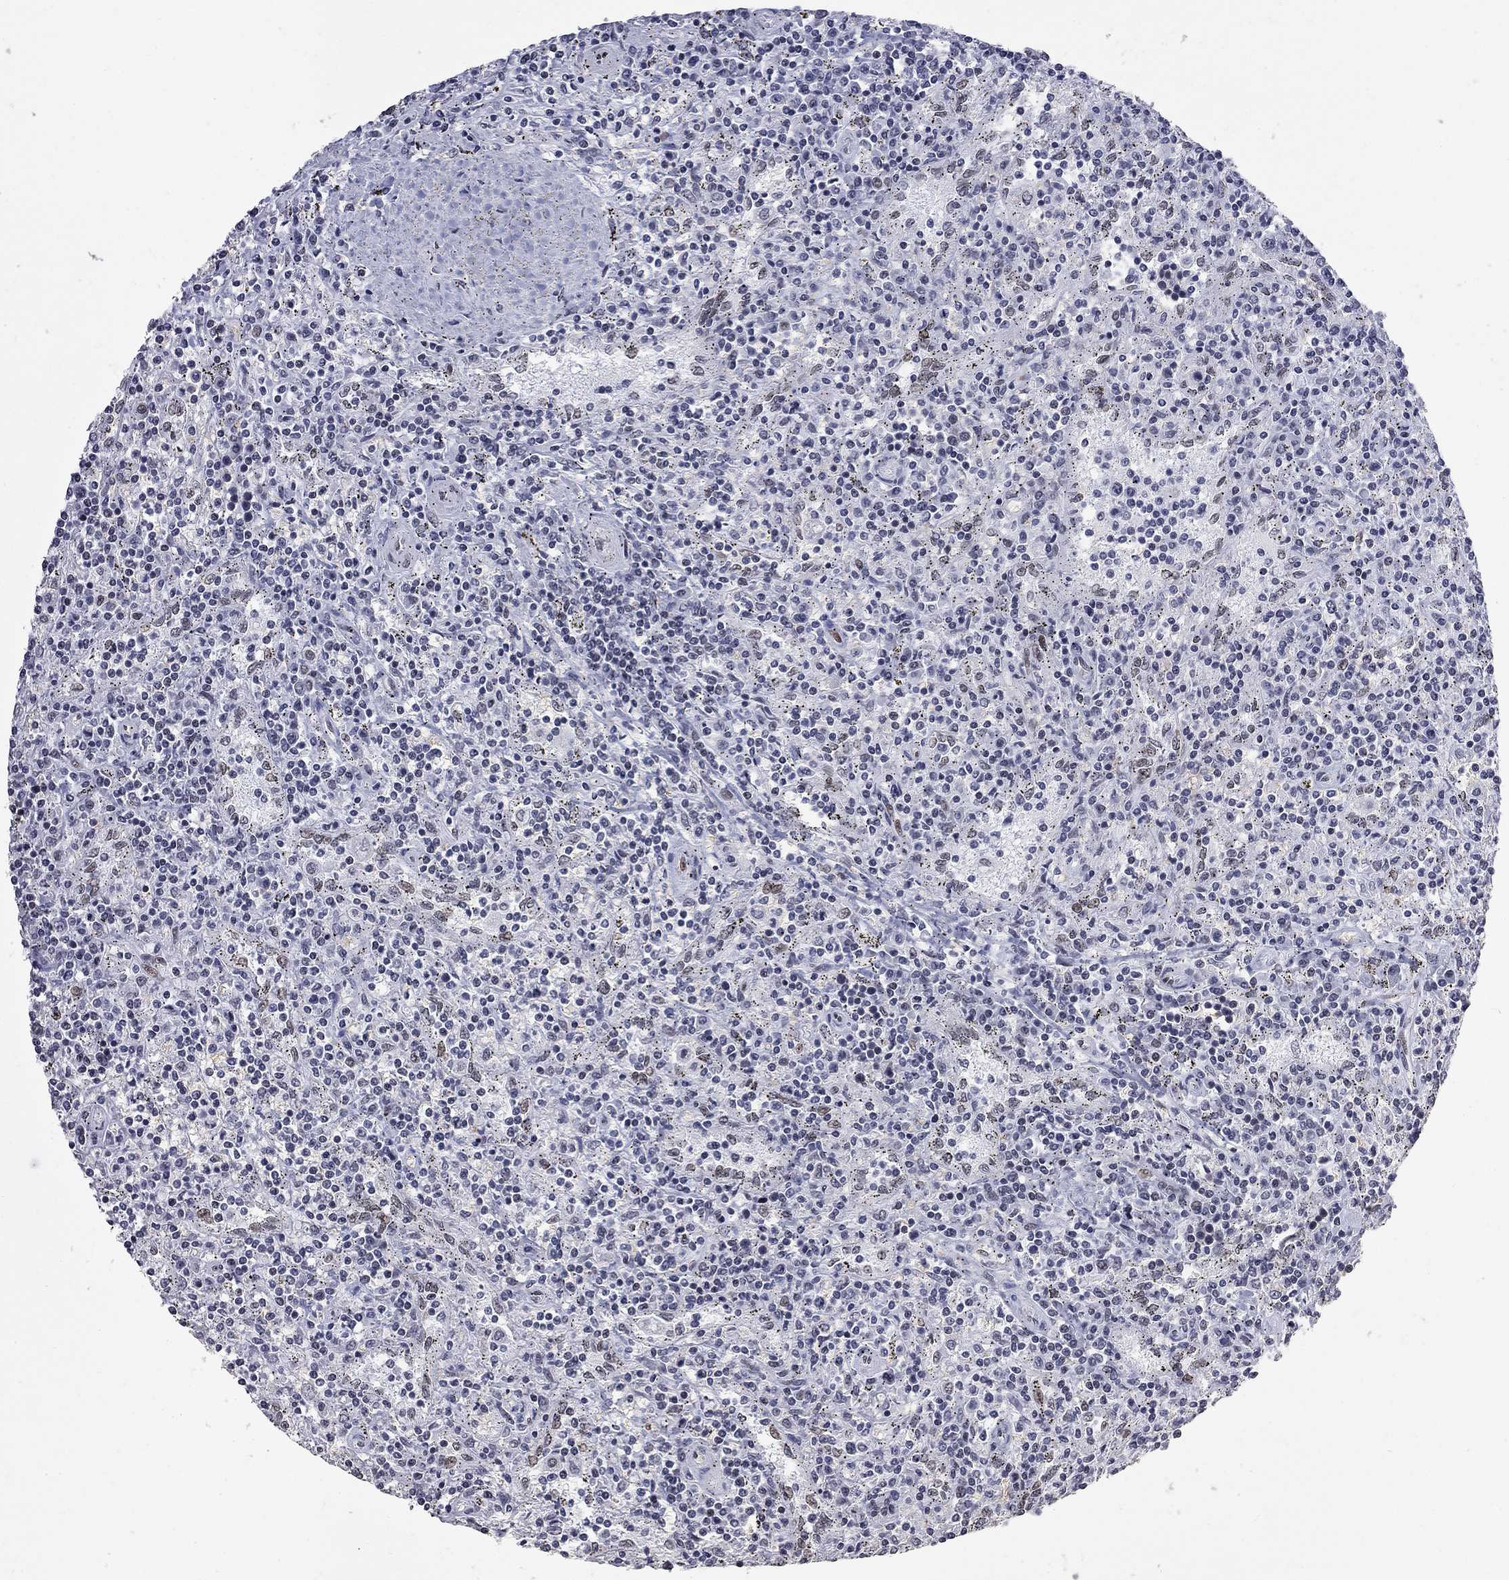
{"staining": {"intensity": "negative", "quantity": "none", "location": "none"}, "tissue": "lymphoma", "cell_type": "Tumor cells", "image_type": "cancer", "snomed": [{"axis": "morphology", "description": "Malignant lymphoma, non-Hodgkin's type, Low grade"}, {"axis": "topography", "description": "Spleen"}], "caption": "Human lymphoma stained for a protein using IHC demonstrates no staining in tumor cells.", "gene": "ZBTB47", "patient": {"sex": "male", "age": 62}}